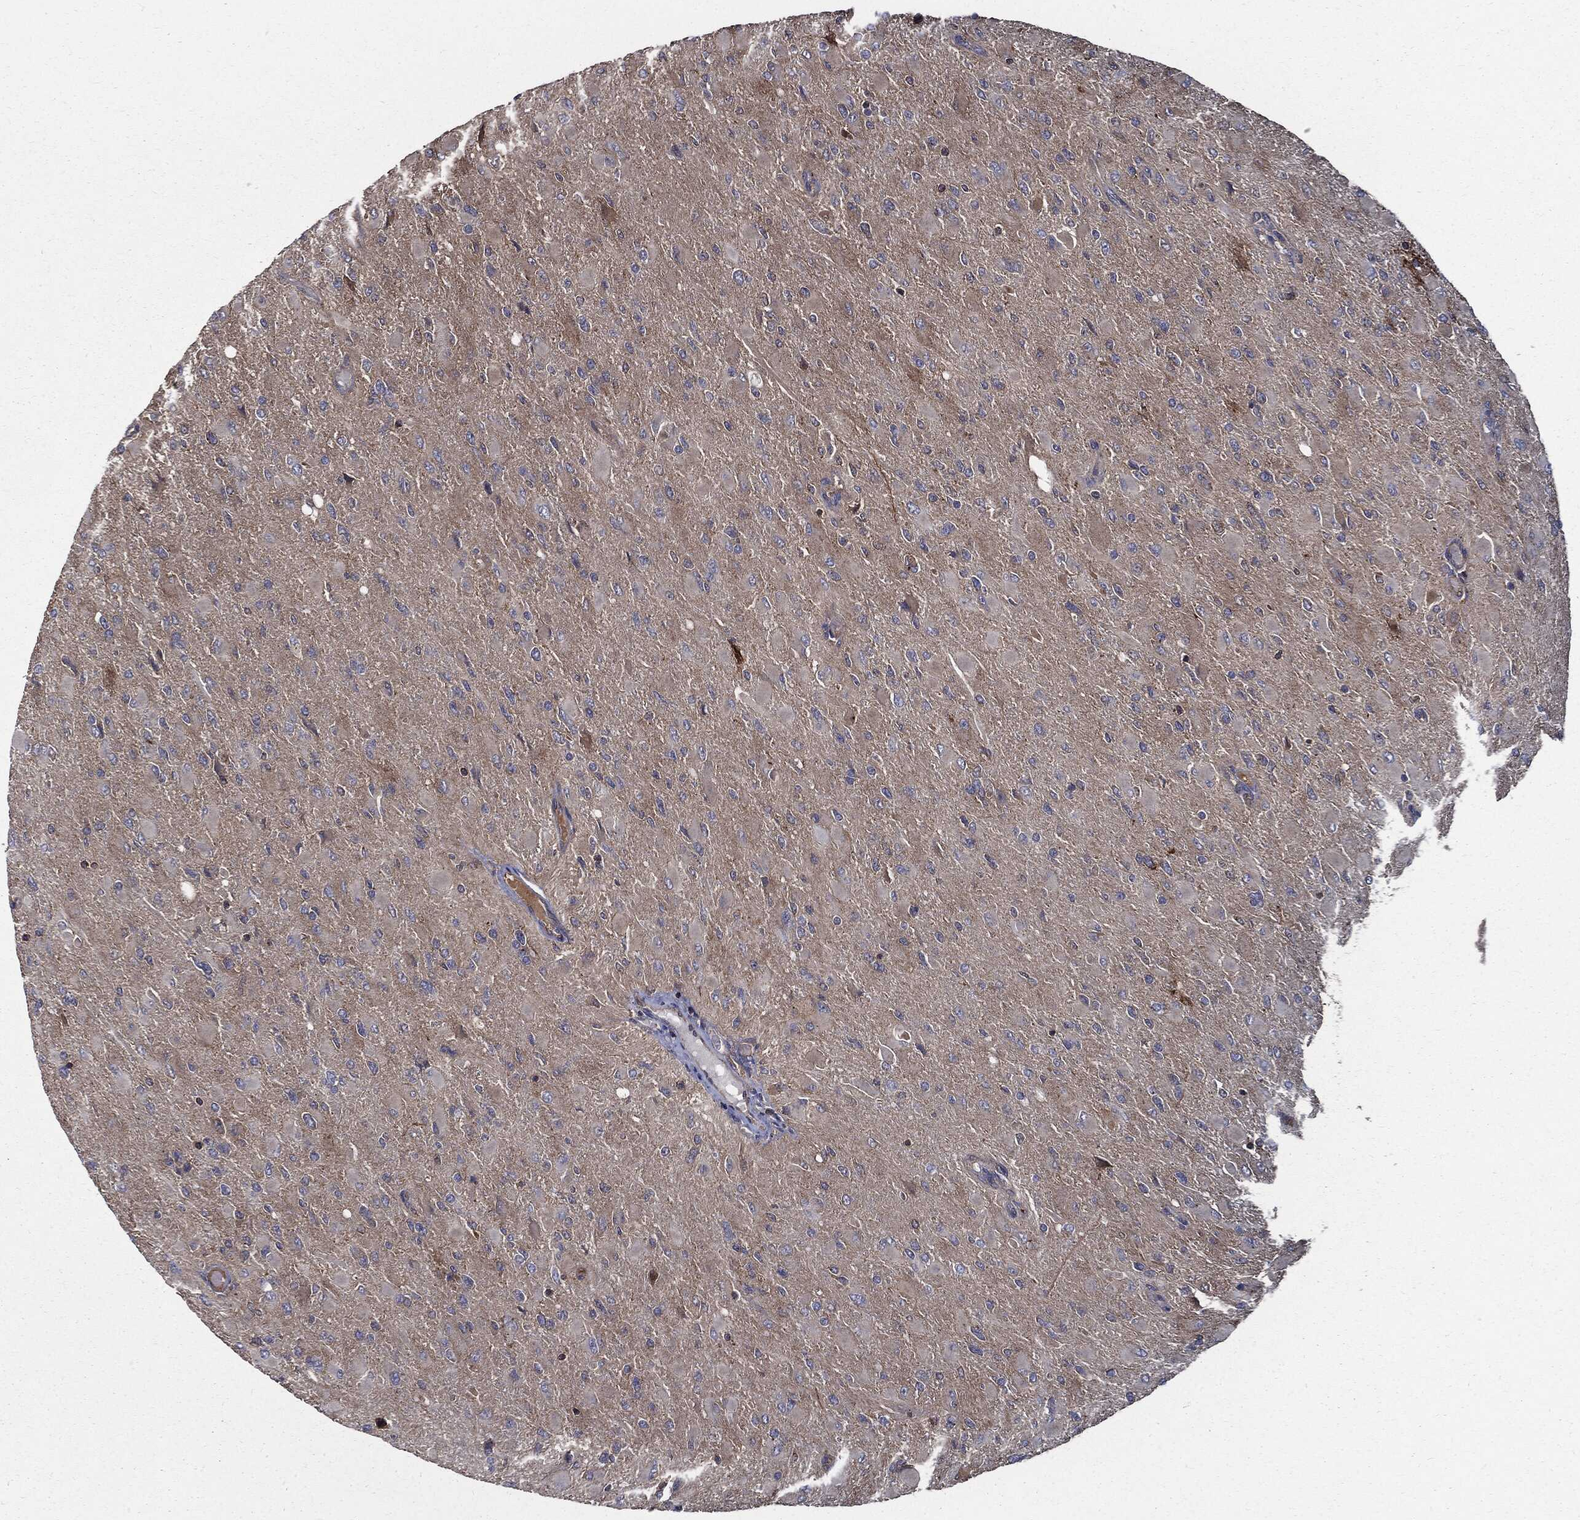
{"staining": {"intensity": "weak", "quantity": "25%-75%", "location": "cytoplasmic/membranous"}, "tissue": "glioma", "cell_type": "Tumor cells", "image_type": "cancer", "snomed": [{"axis": "morphology", "description": "Glioma, malignant, High grade"}, {"axis": "topography", "description": "Cerebral cortex"}], "caption": "Human glioma stained for a protein (brown) reveals weak cytoplasmic/membranous positive staining in approximately 25%-75% of tumor cells.", "gene": "PDCD6IP", "patient": {"sex": "female", "age": 36}}